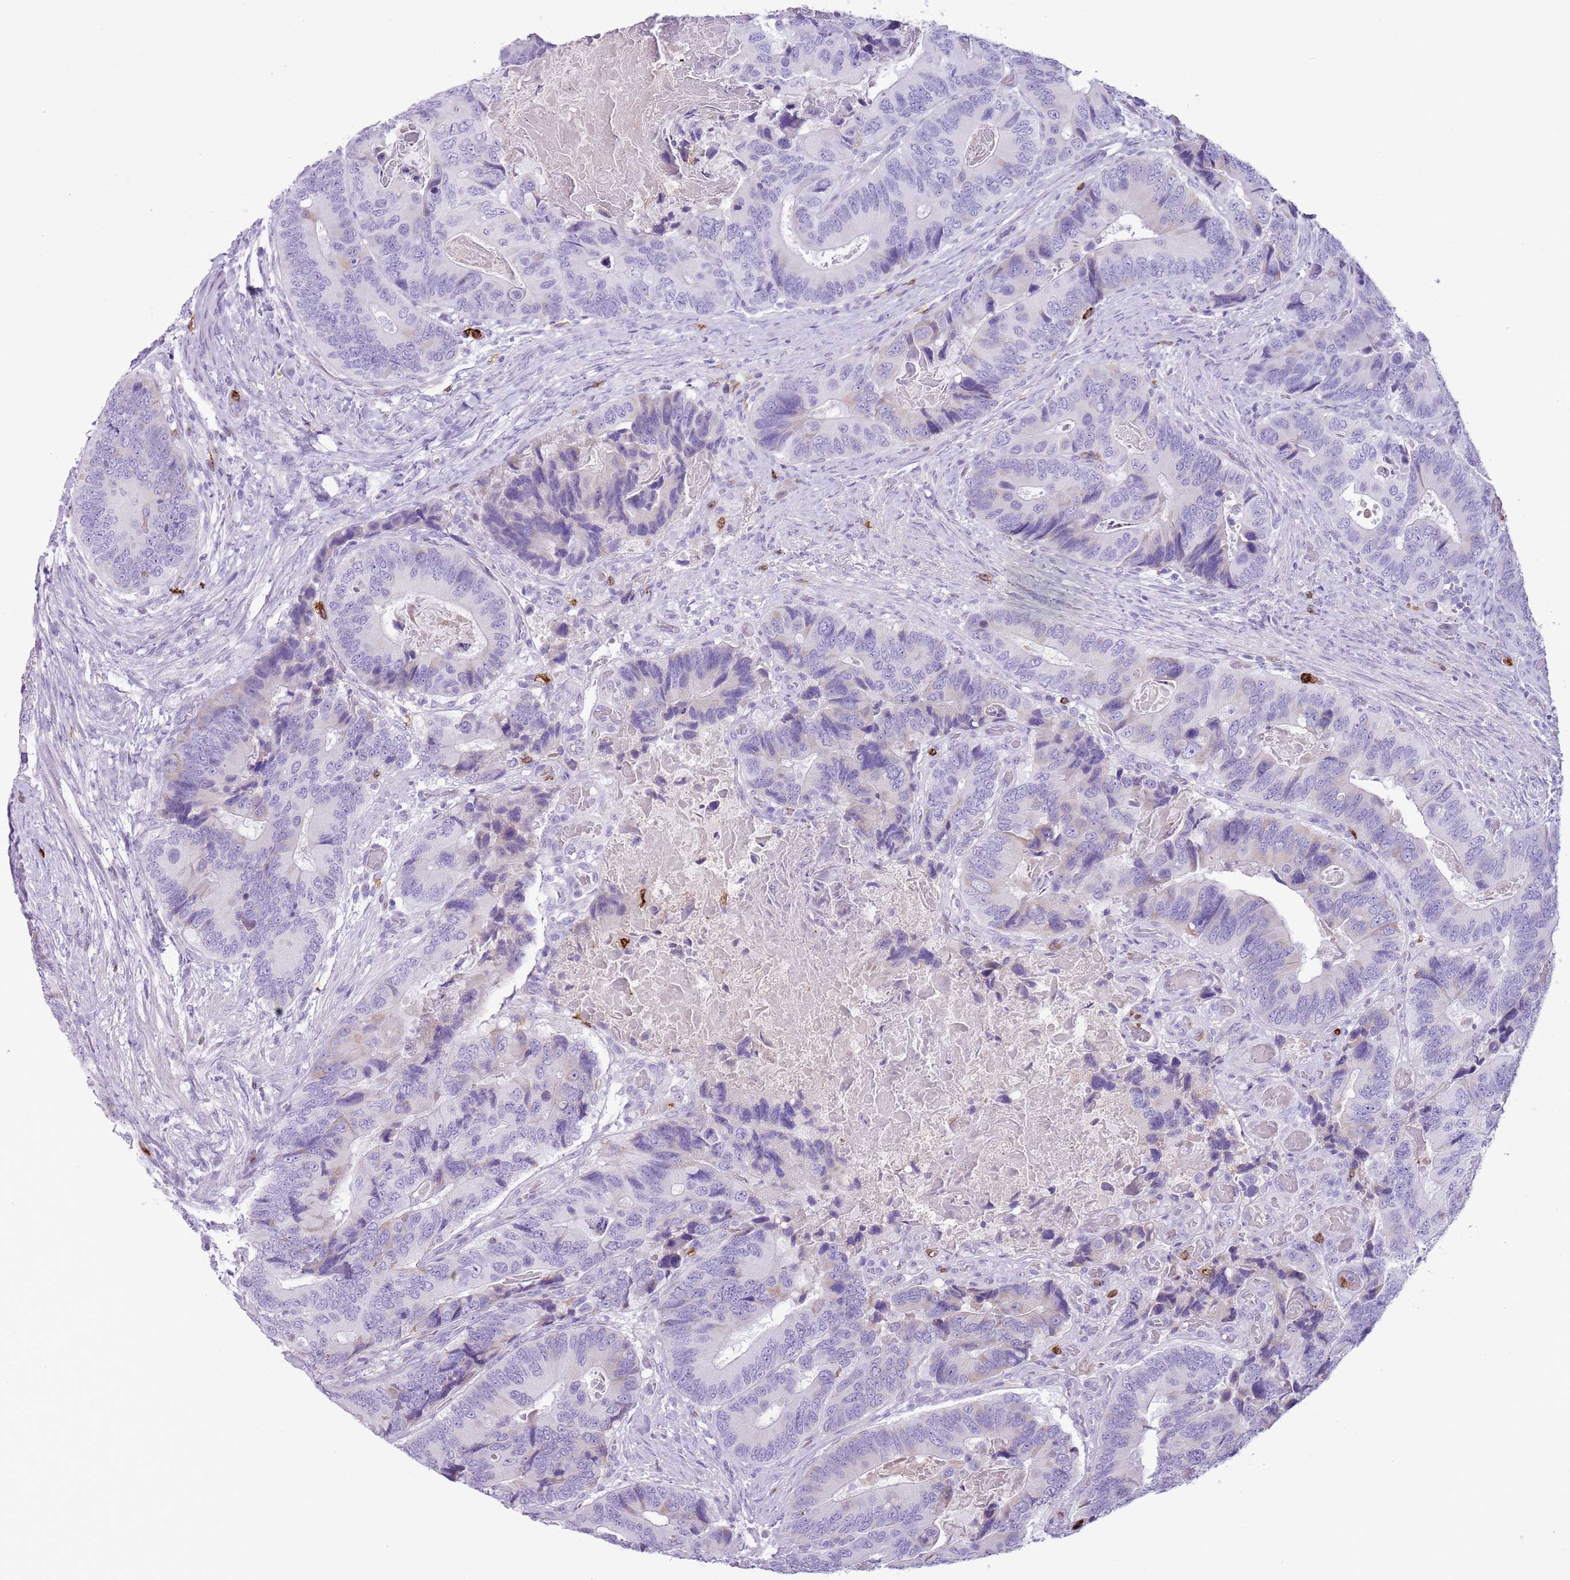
{"staining": {"intensity": "negative", "quantity": "none", "location": "none"}, "tissue": "colorectal cancer", "cell_type": "Tumor cells", "image_type": "cancer", "snomed": [{"axis": "morphology", "description": "Adenocarcinoma, NOS"}, {"axis": "topography", "description": "Colon"}], "caption": "Micrograph shows no significant protein staining in tumor cells of colorectal cancer (adenocarcinoma).", "gene": "CD177", "patient": {"sex": "male", "age": 84}}